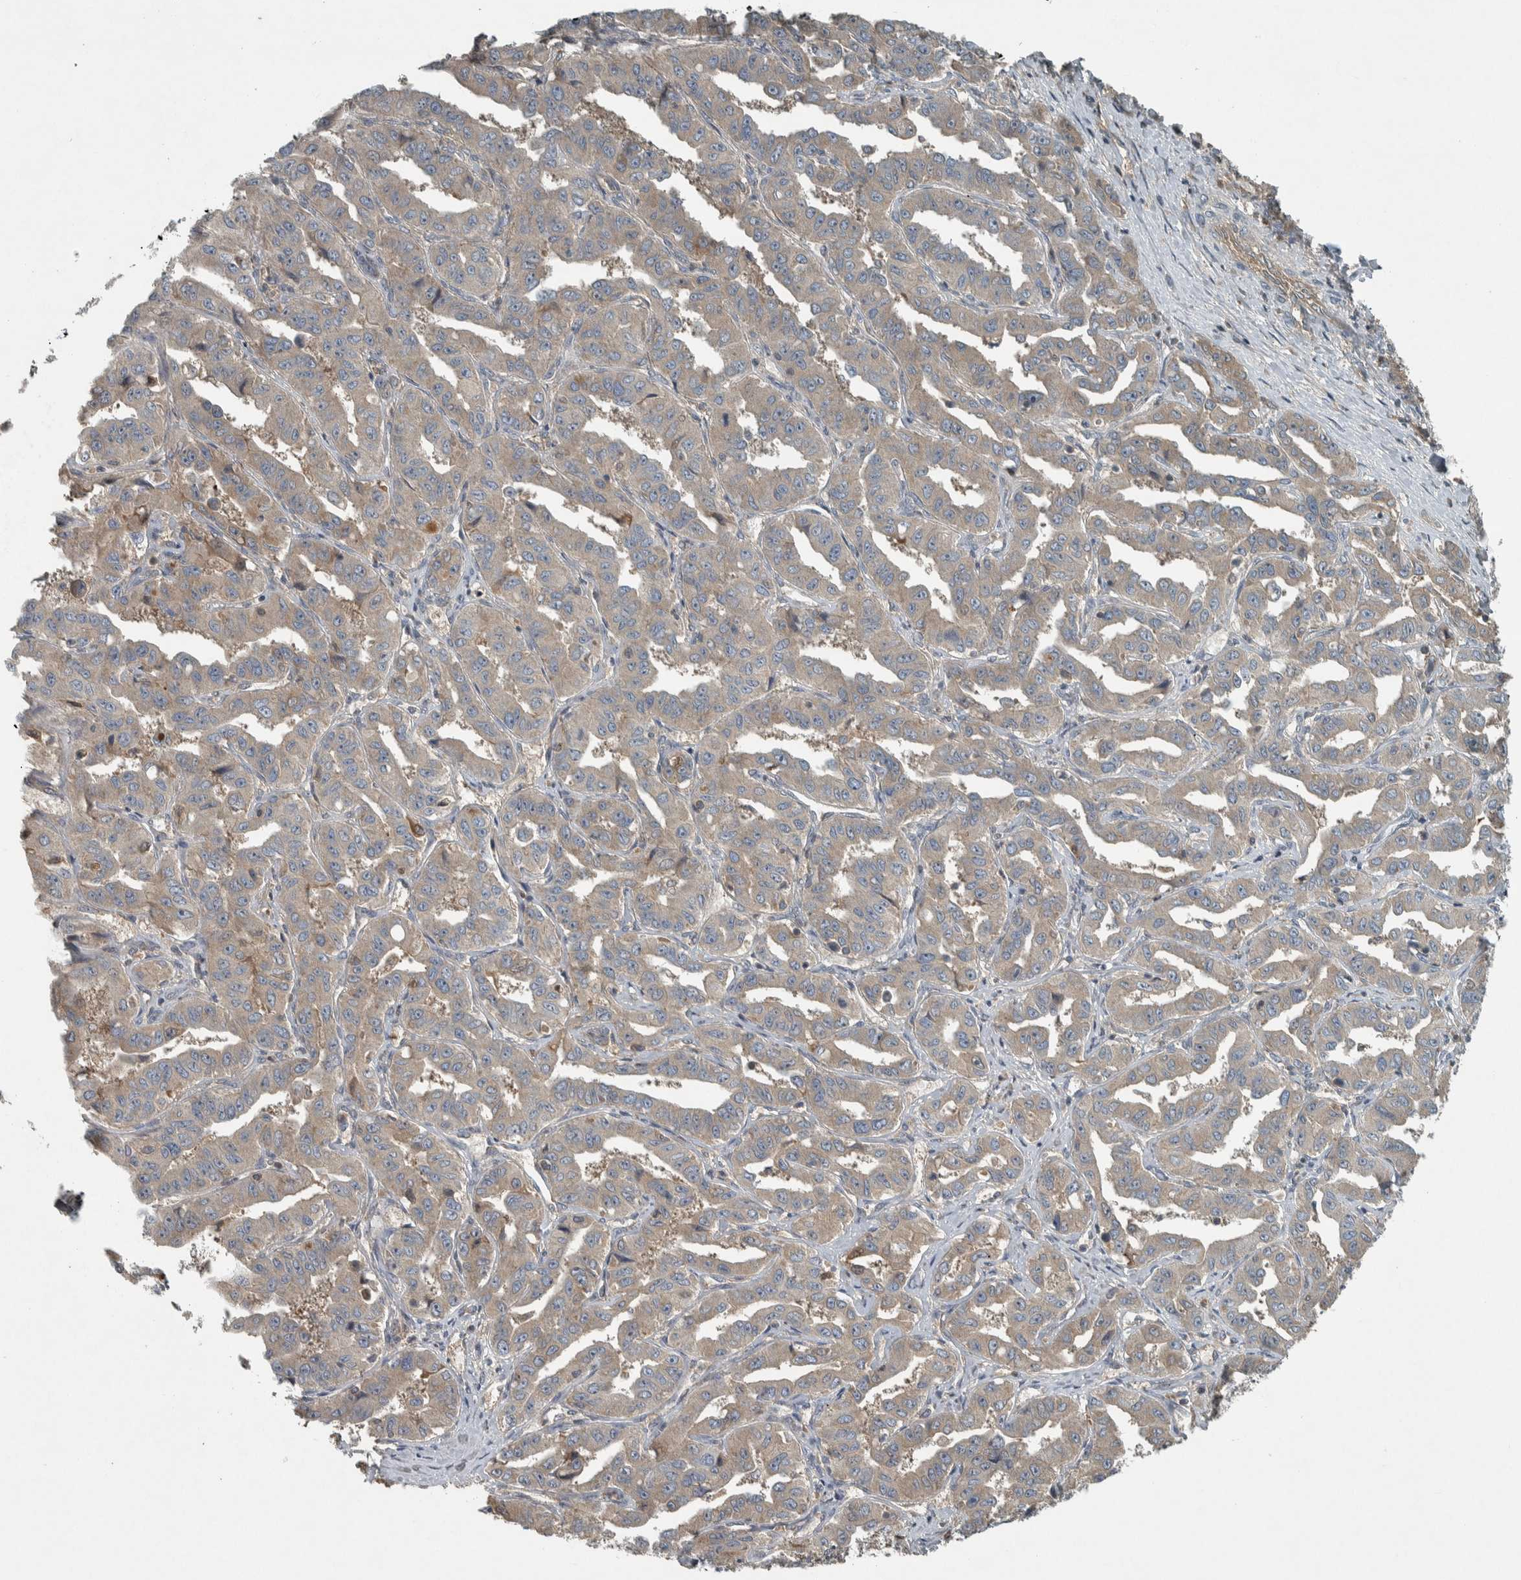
{"staining": {"intensity": "weak", "quantity": ">75%", "location": "cytoplasmic/membranous"}, "tissue": "liver cancer", "cell_type": "Tumor cells", "image_type": "cancer", "snomed": [{"axis": "morphology", "description": "Cholangiocarcinoma"}, {"axis": "topography", "description": "Liver"}], "caption": "Tumor cells exhibit low levels of weak cytoplasmic/membranous staining in about >75% of cells in liver cancer. The protein is shown in brown color, while the nuclei are stained blue.", "gene": "CLCN2", "patient": {"sex": "male", "age": 59}}